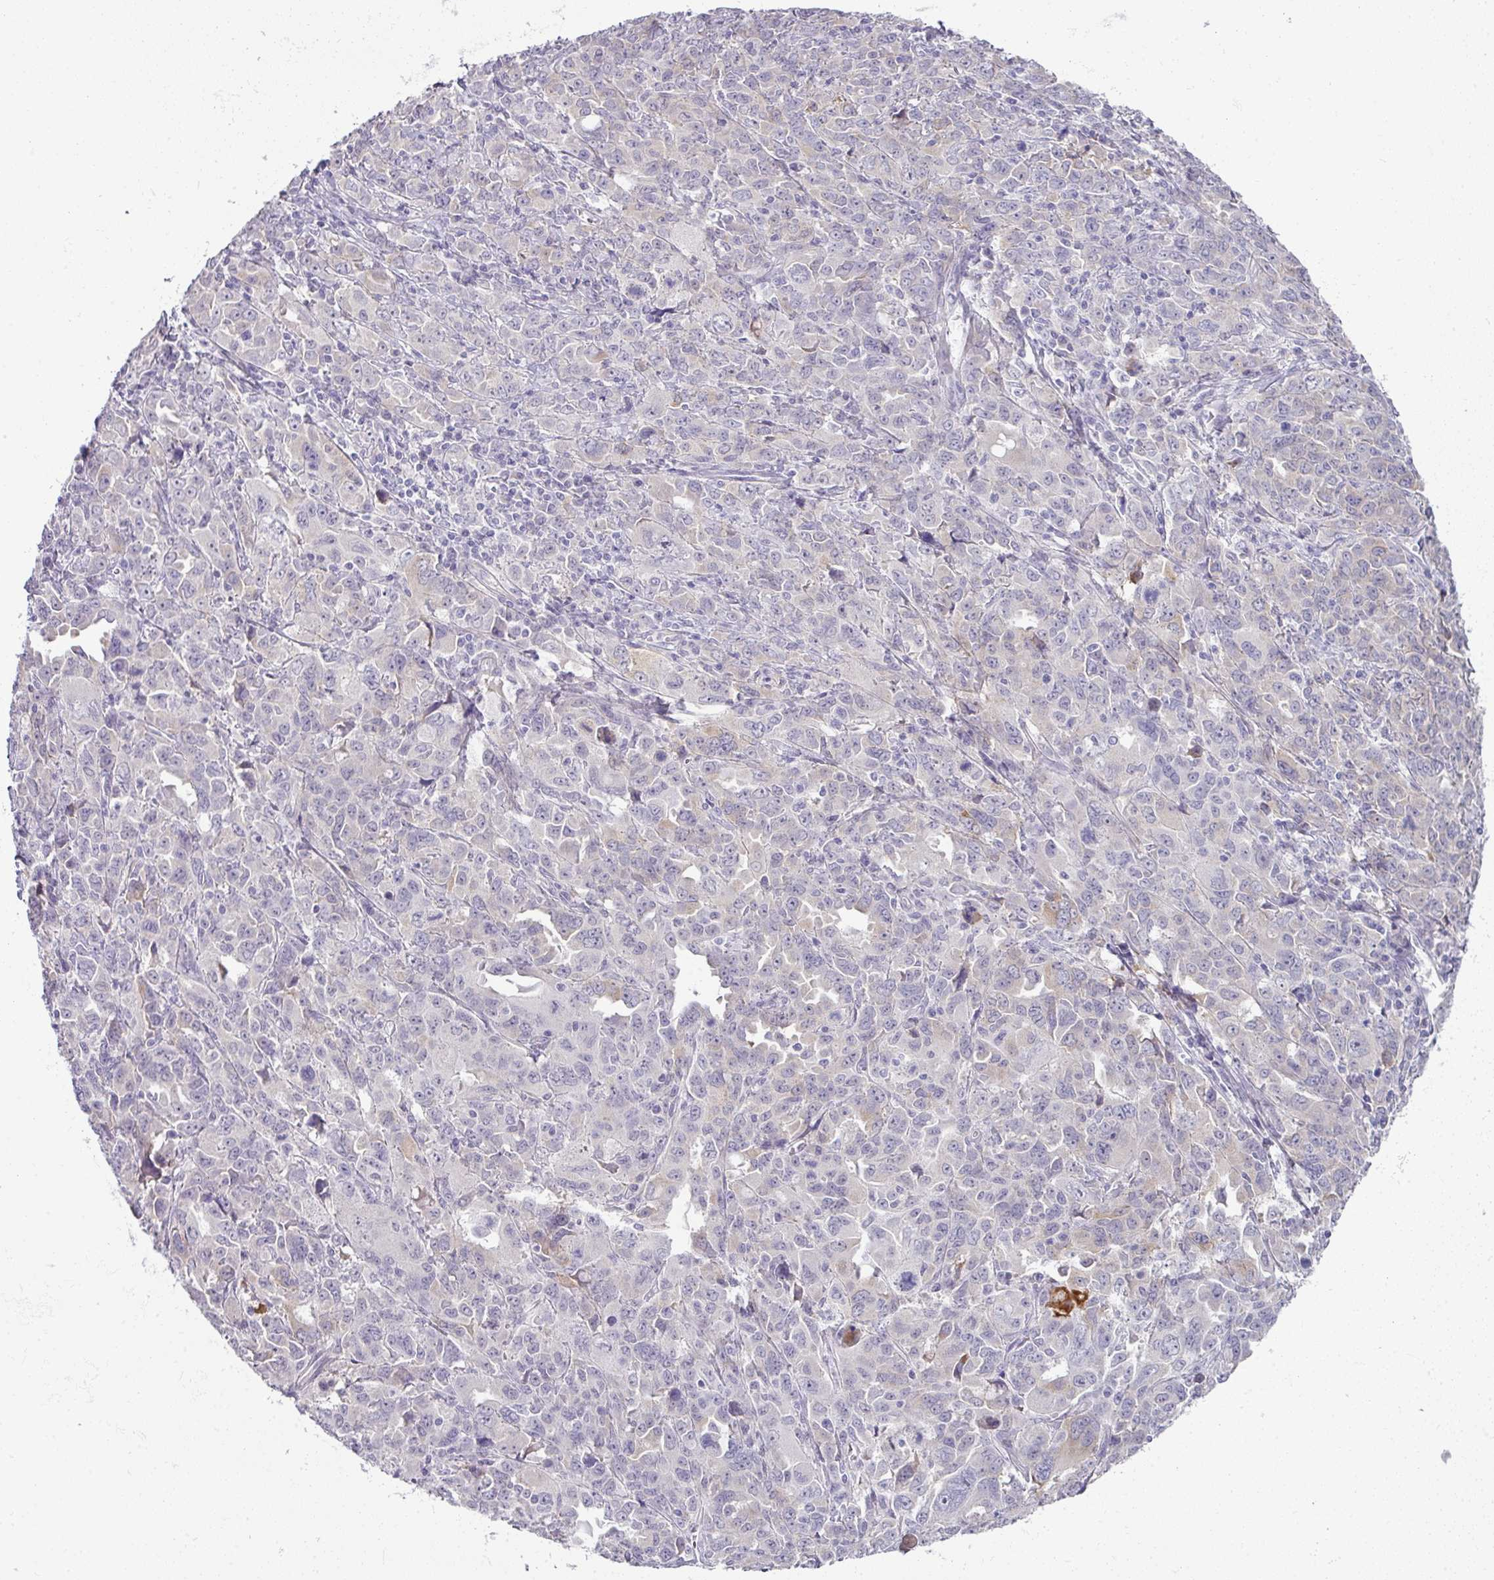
{"staining": {"intensity": "negative", "quantity": "none", "location": "none"}, "tissue": "ovarian cancer", "cell_type": "Tumor cells", "image_type": "cancer", "snomed": [{"axis": "morphology", "description": "Adenocarcinoma, NOS"}, {"axis": "morphology", "description": "Carcinoma, endometroid"}, {"axis": "topography", "description": "Ovary"}], "caption": "Tumor cells show no significant protein staining in ovarian cancer (endometroid carcinoma).", "gene": "FGF17", "patient": {"sex": "female", "age": 72}}